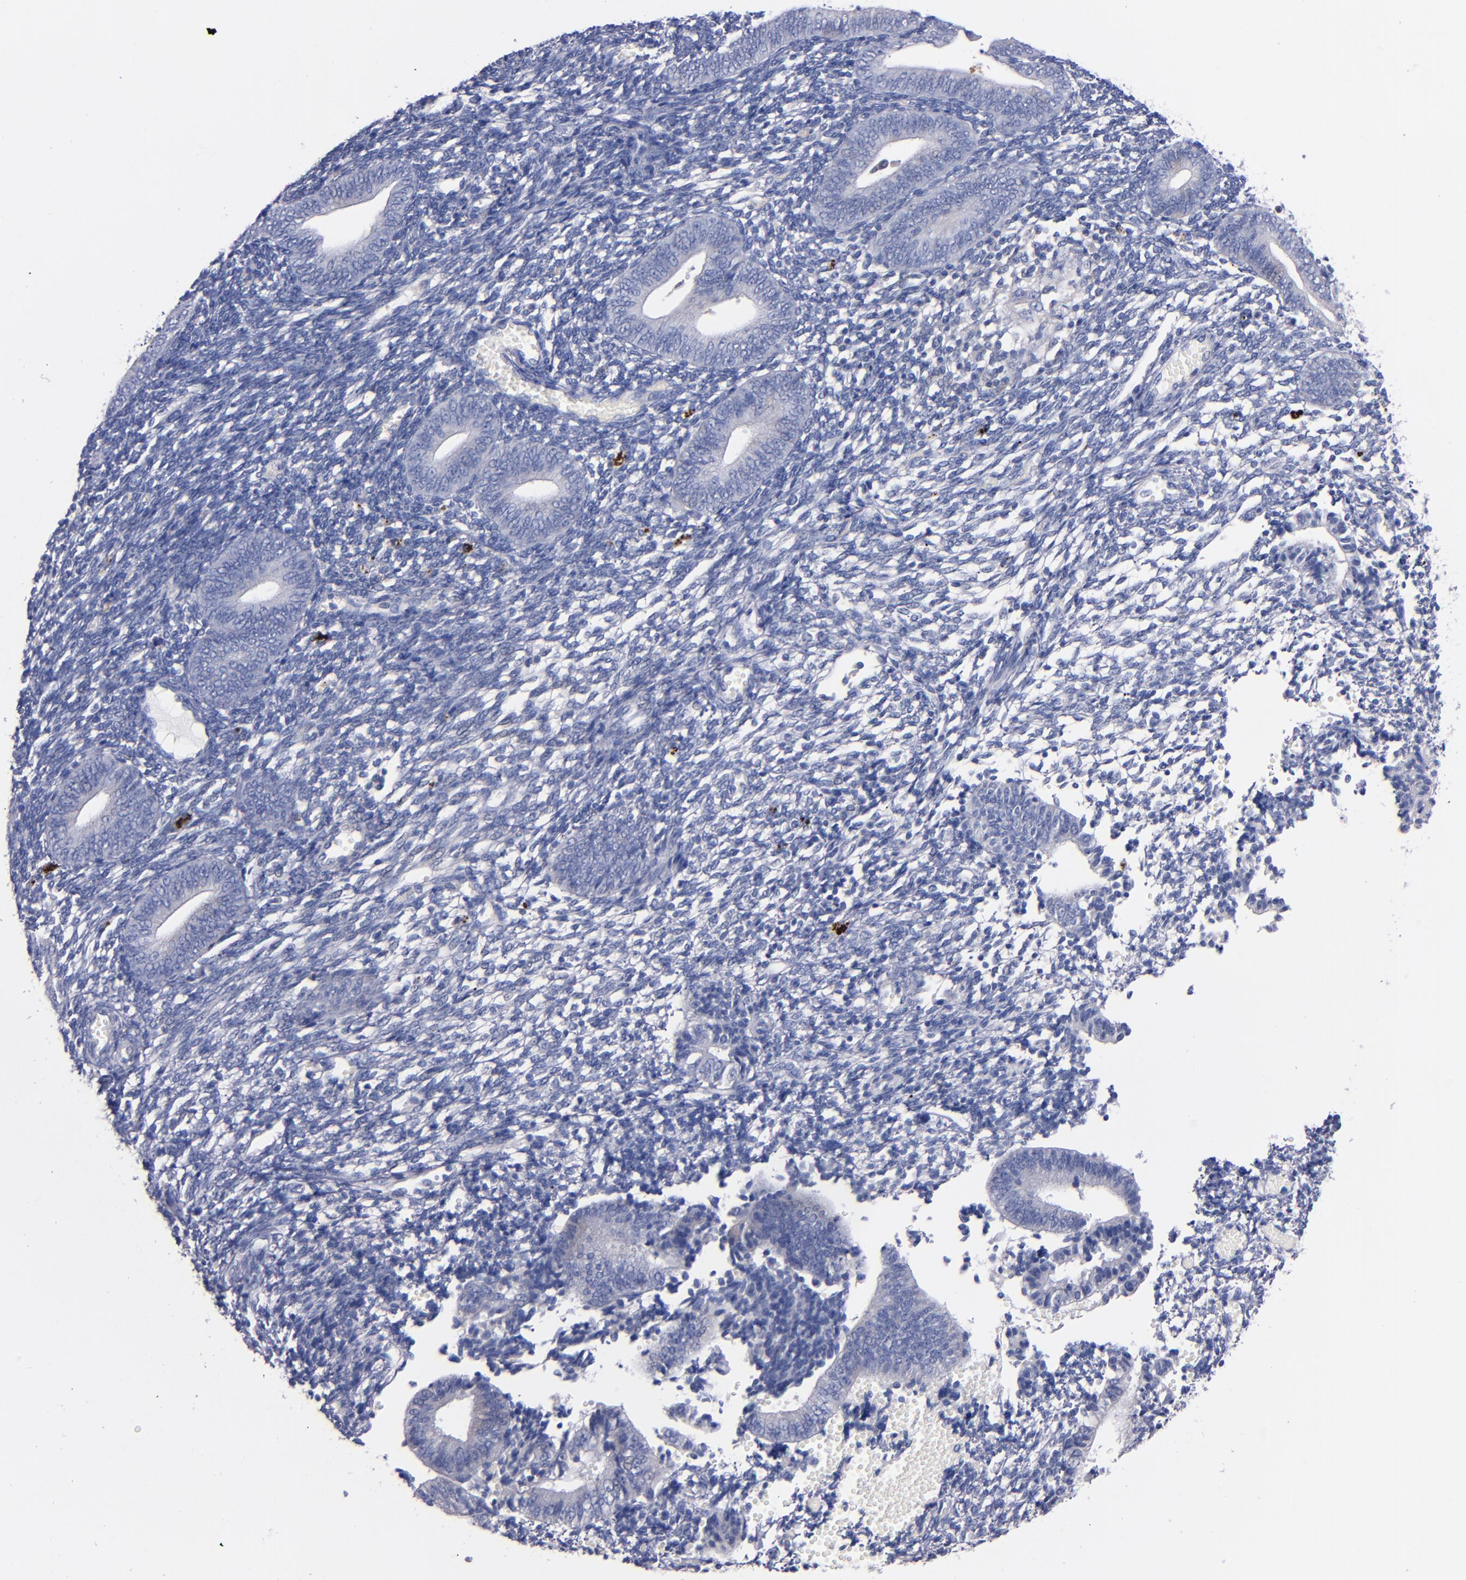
{"staining": {"intensity": "negative", "quantity": "none", "location": "none"}, "tissue": "endometrium", "cell_type": "Cells in endometrial stroma", "image_type": "normal", "snomed": [{"axis": "morphology", "description": "Normal tissue, NOS"}, {"axis": "topography", "description": "Uterus"}, {"axis": "topography", "description": "Endometrium"}], "caption": "Histopathology image shows no protein staining in cells in endometrial stroma of normal endometrium. (Brightfield microscopy of DAB (3,3'-diaminobenzidine) IHC at high magnification).", "gene": "CNTNAP2", "patient": {"sex": "female", "age": 33}}